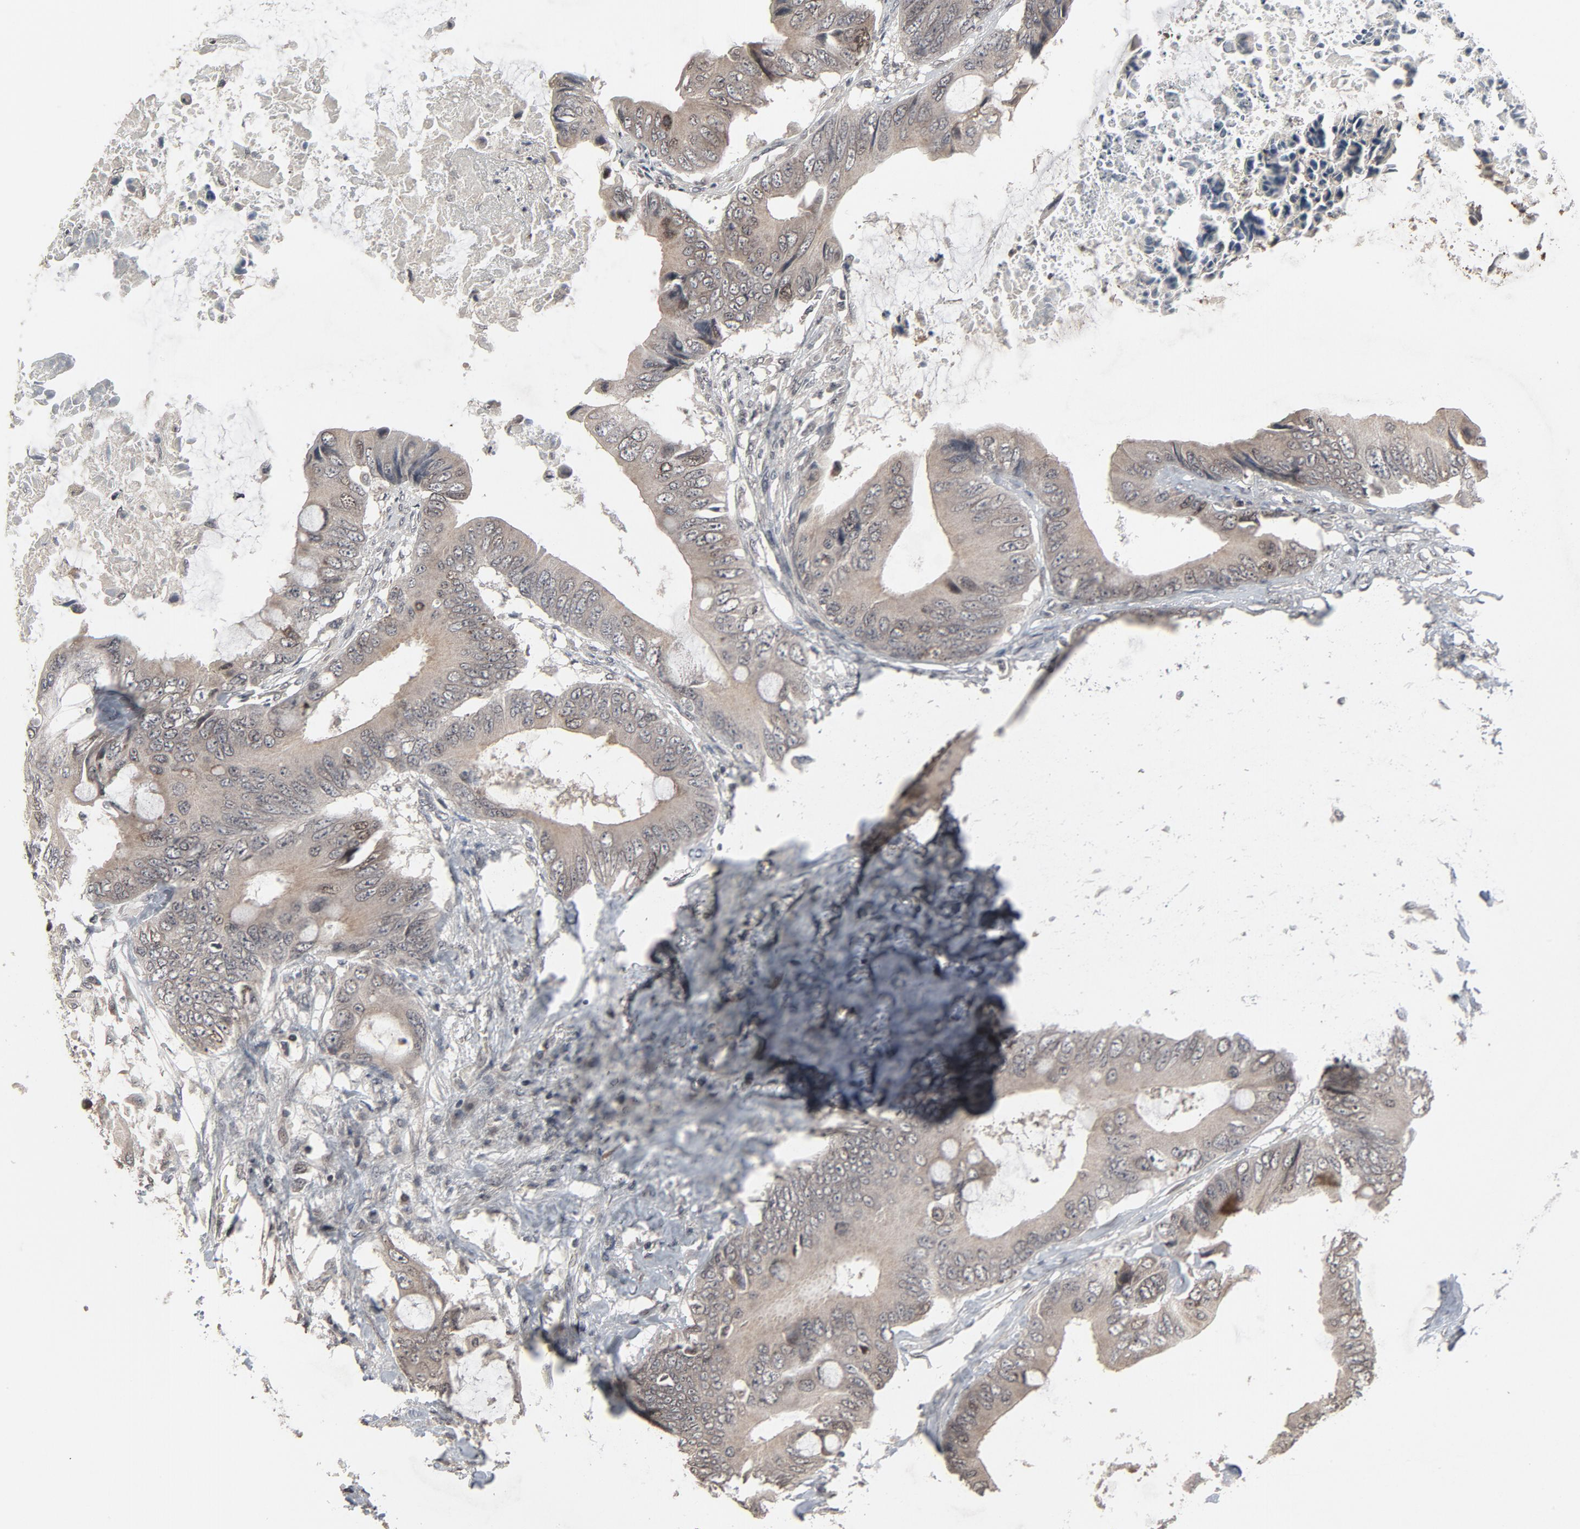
{"staining": {"intensity": "moderate", "quantity": ">75%", "location": "cytoplasmic/membranous"}, "tissue": "colorectal cancer", "cell_type": "Tumor cells", "image_type": "cancer", "snomed": [{"axis": "morphology", "description": "Normal tissue, NOS"}, {"axis": "morphology", "description": "Adenocarcinoma, NOS"}, {"axis": "topography", "description": "Rectum"}, {"axis": "topography", "description": "Peripheral nerve tissue"}], "caption": "Immunohistochemistry micrograph of neoplastic tissue: colorectal adenocarcinoma stained using immunohistochemistry (IHC) demonstrates medium levels of moderate protein expression localized specifically in the cytoplasmic/membranous of tumor cells, appearing as a cytoplasmic/membranous brown color.", "gene": "POM121", "patient": {"sex": "female", "age": 77}}